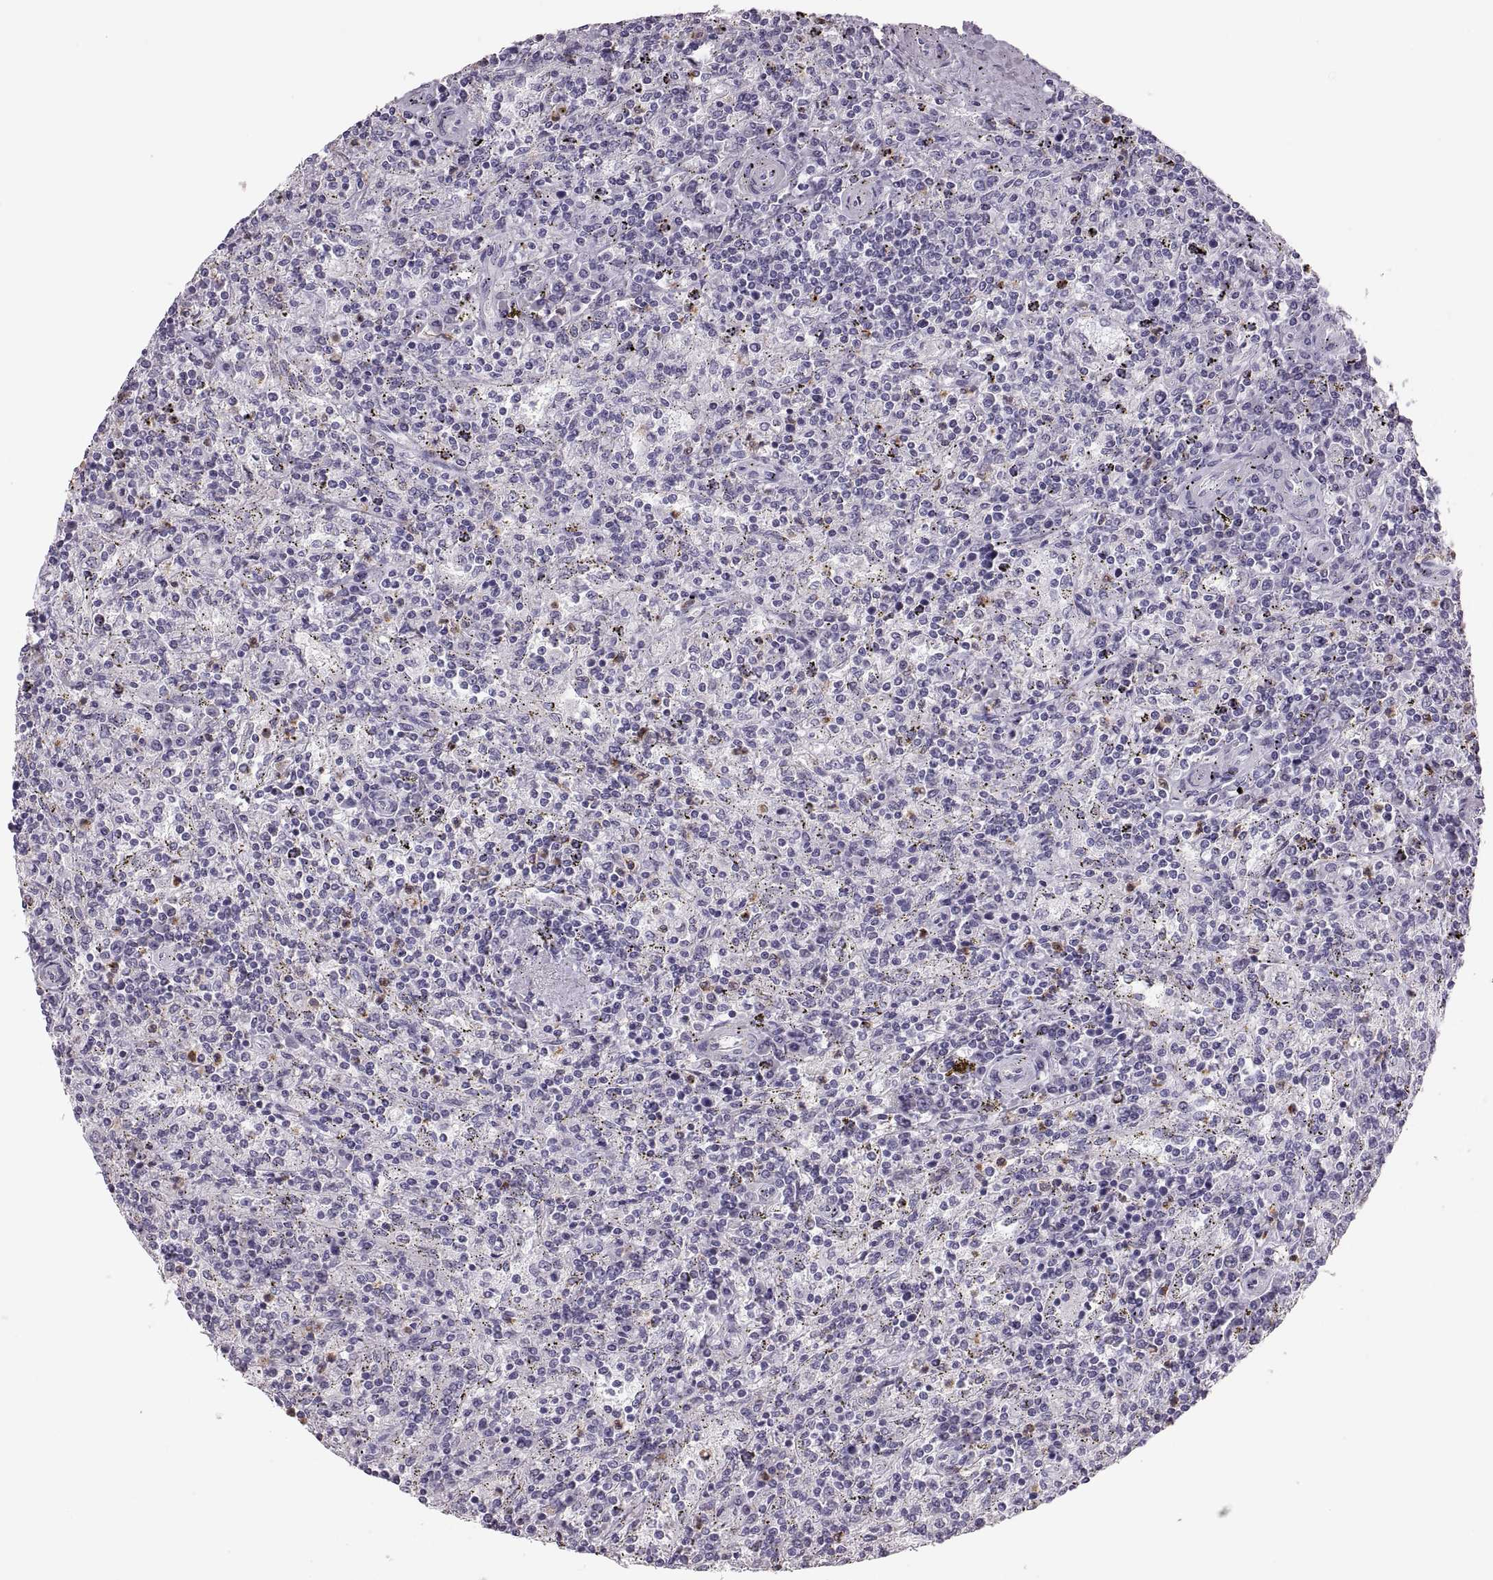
{"staining": {"intensity": "negative", "quantity": "none", "location": "none"}, "tissue": "lymphoma", "cell_type": "Tumor cells", "image_type": "cancer", "snomed": [{"axis": "morphology", "description": "Malignant lymphoma, non-Hodgkin's type, Low grade"}, {"axis": "topography", "description": "Spleen"}], "caption": "Immunohistochemical staining of human lymphoma demonstrates no significant positivity in tumor cells.", "gene": "MILR1", "patient": {"sex": "male", "age": 62}}